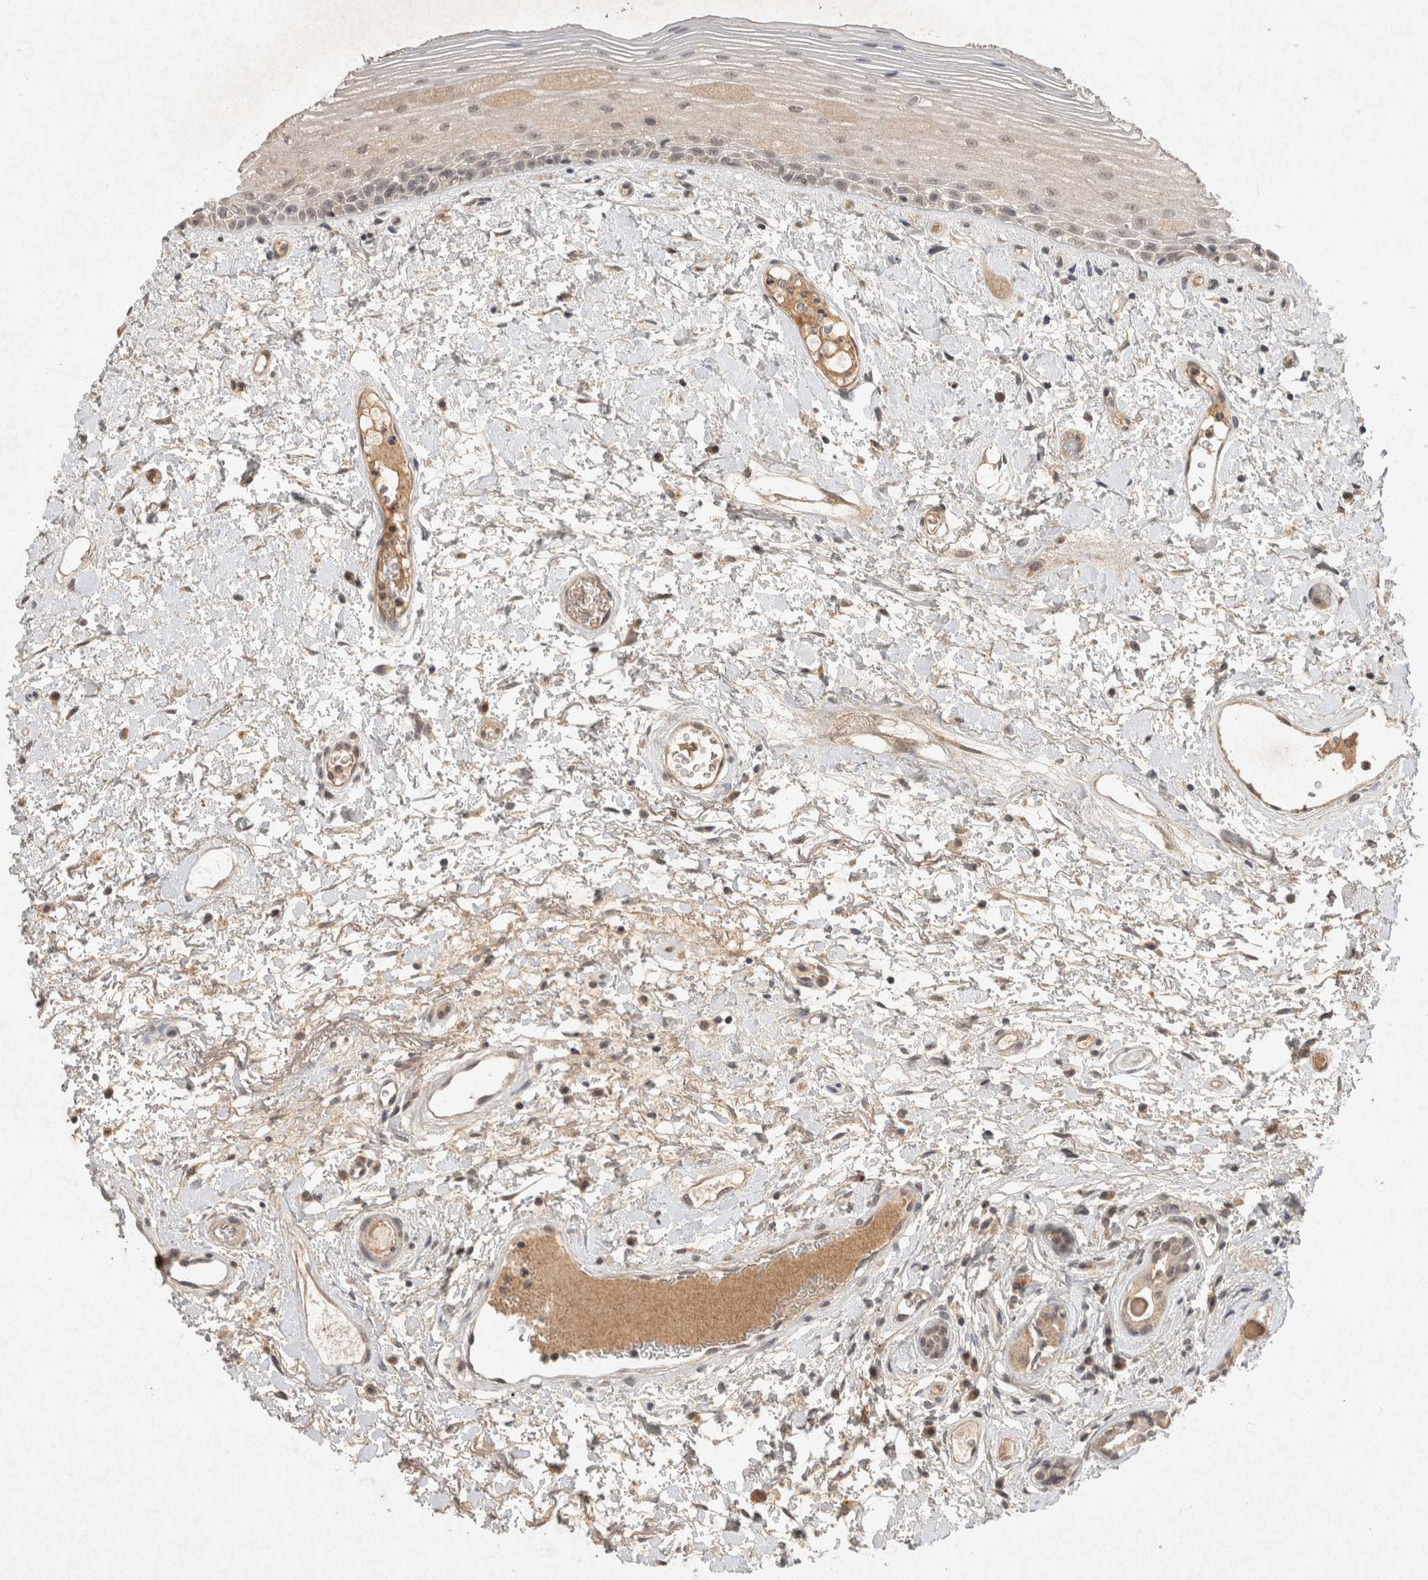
{"staining": {"intensity": "weak", "quantity": "<25%", "location": "cytoplasmic/membranous"}, "tissue": "oral mucosa", "cell_type": "Squamous epithelial cells", "image_type": "normal", "snomed": [{"axis": "morphology", "description": "Normal tissue, NOS"}, {"axis": "topography", "description": "Oral tissue"}], "caption": "Oral mucosa stained for a protein using immunohistochemistry displays no expression squamous epithelial cells.", "gene": "LOXL2", "patient": {"sex": "female", "age": 76}}